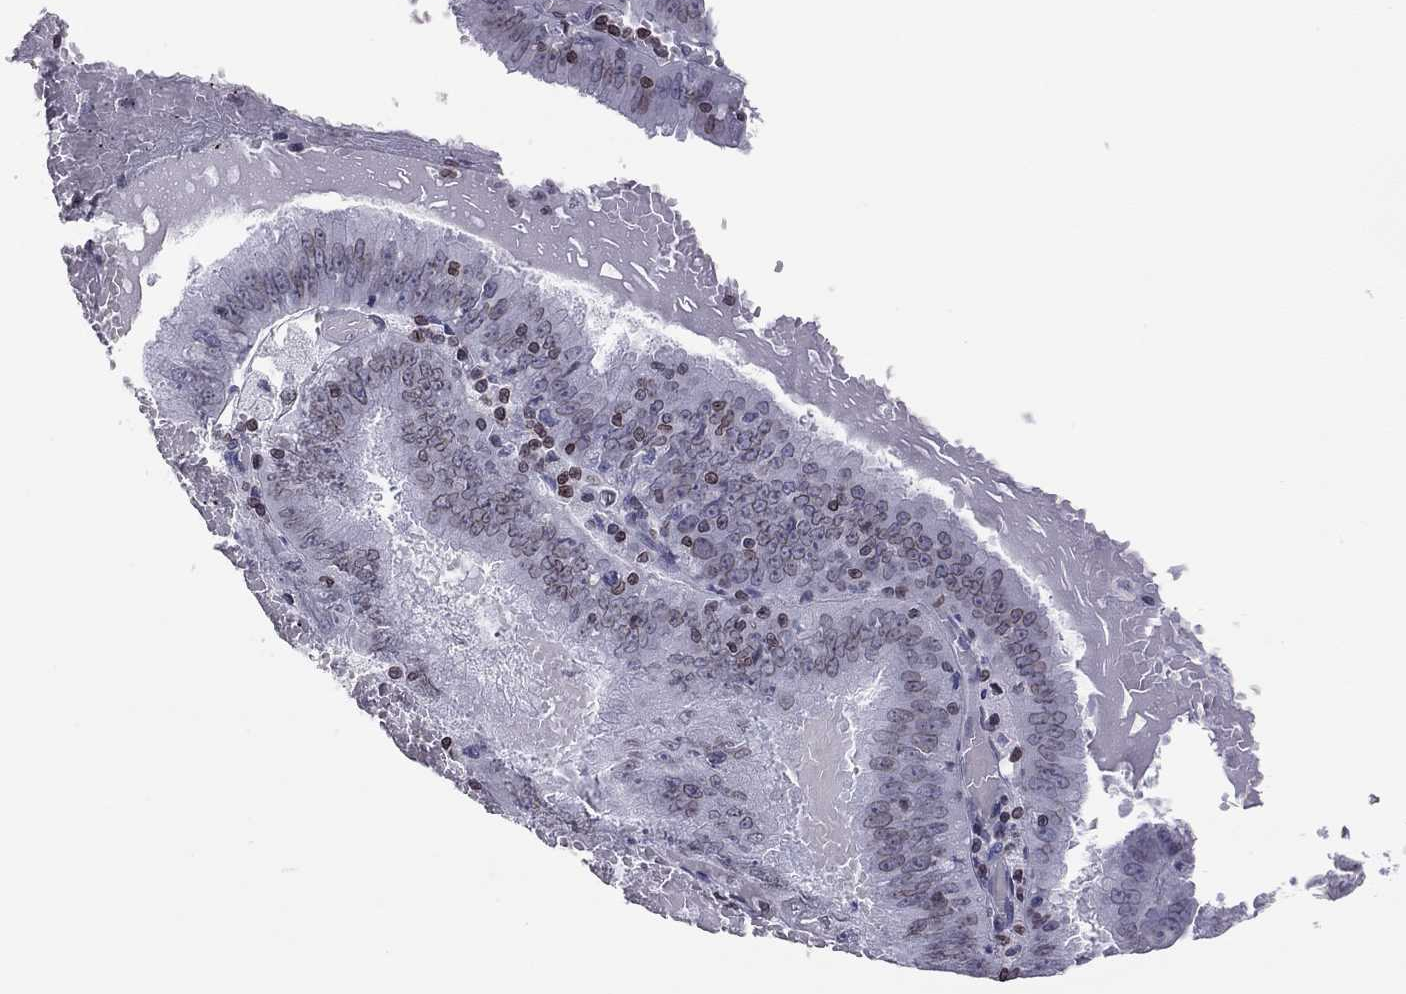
{"staining": {"intensity": "weak", "quantity": "25%-75%", "location": "cytoplasmic/membranous,nuclear"}, "tissue": "endometrial cancer", "cell_type": "Tumor cells", "image_type": "cancer", "snomed": [{"axis": "morphology", "description": "Adenocarcinoma, NOS"}, {"axis": "topography", "description": "Endometrium"}], "caption": "Immunohistochemical staining of adenocarcinoma (endometrial) shows weak cytoplasmic/membranous and nuclear protein positivity in about 25%-75% of tumor cells.", "gene": "ESPL1", "patient": {"sex": "female", "age": 66}}